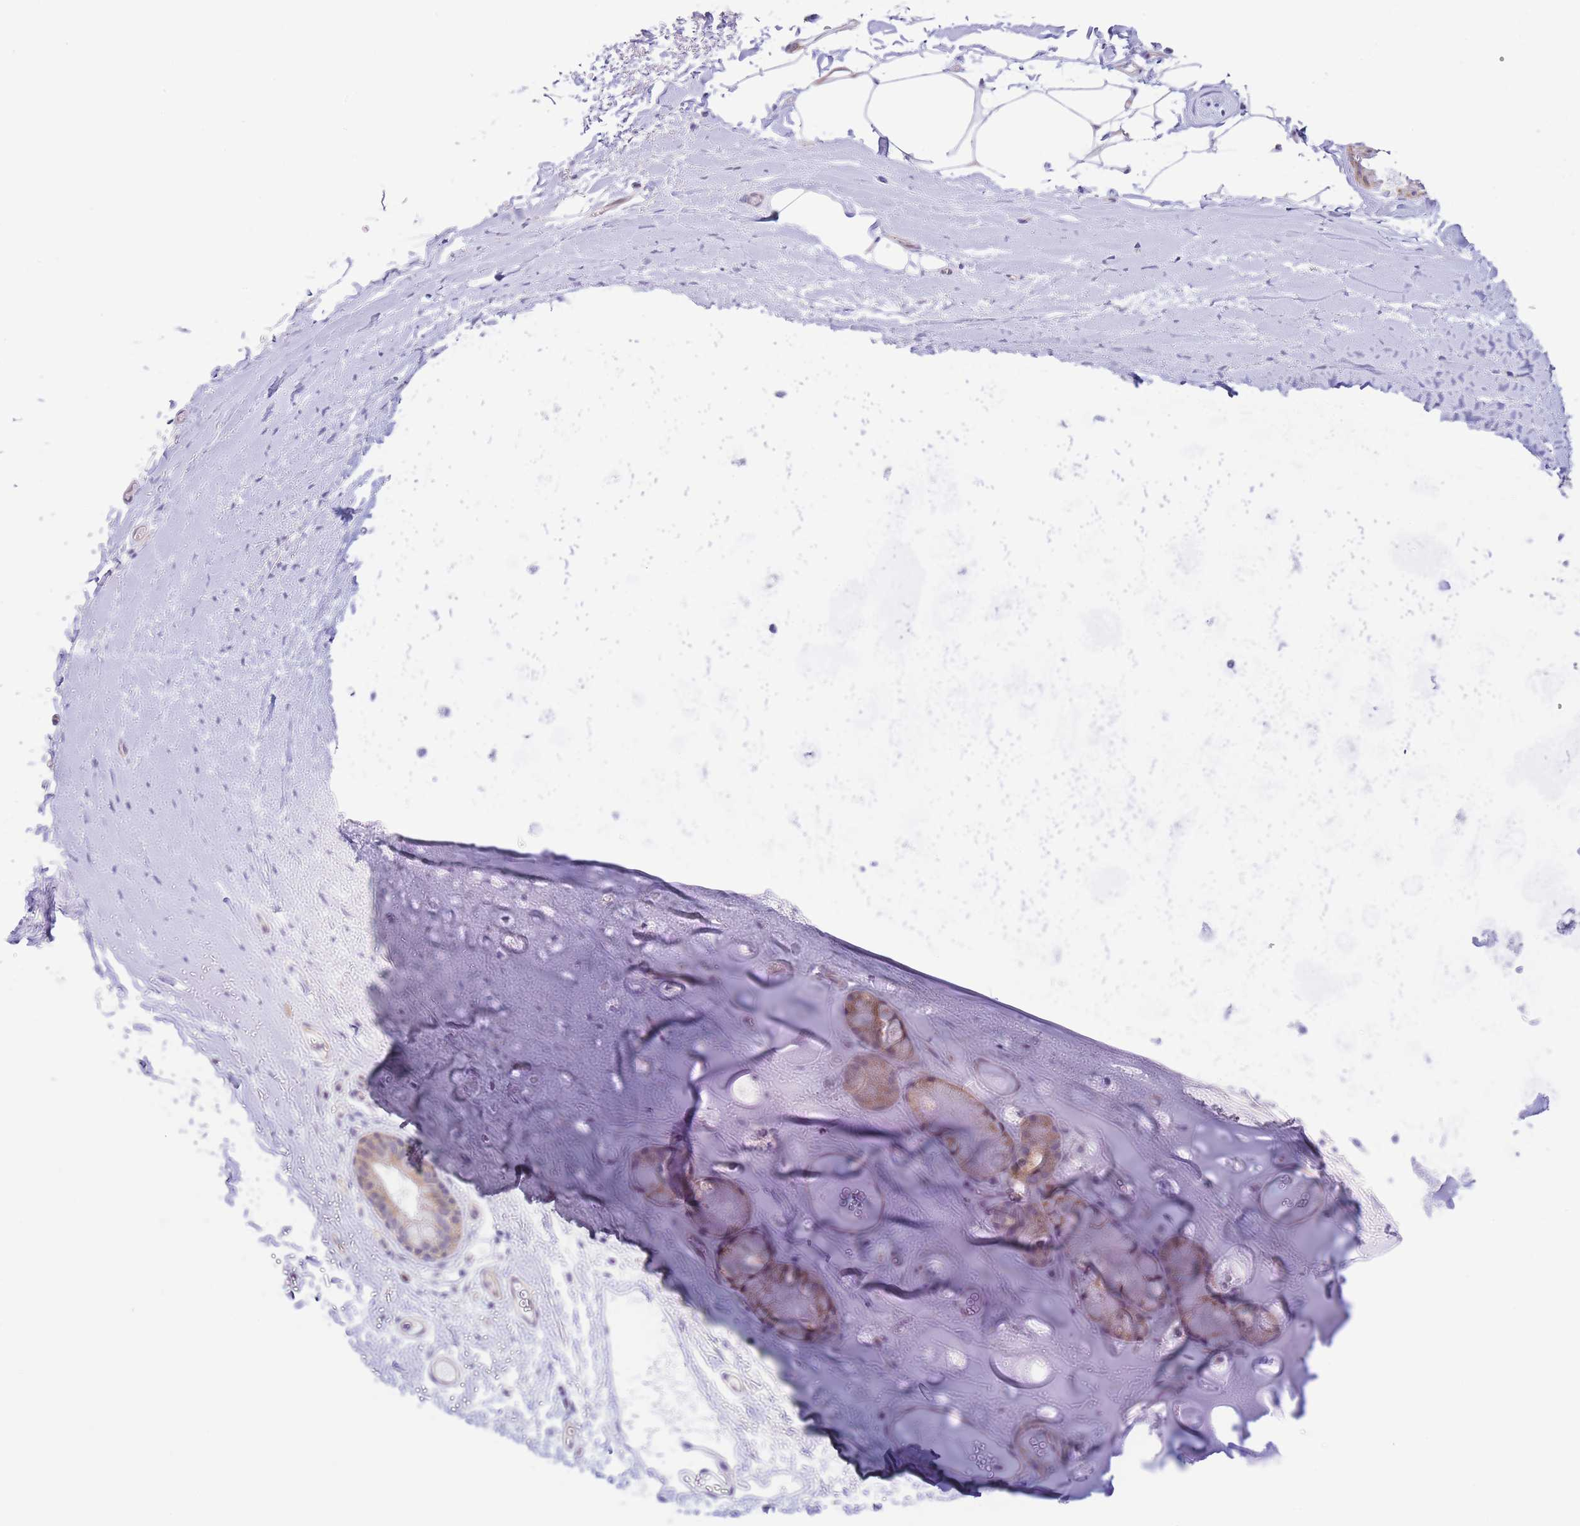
{"staining": {"intensity": "negative", "quantity": "none", "location": "none"}, "tissue": "adipose tissue", "cell_type": "Adipocytes", "image_type": "normal", "snomed": [{"axis": "morphology", "description": "Normal tissue, NOS"}, {"axis": "topography", "description": "Cartilage tissue"}, {"axis": "topography", "description": "Bronchus"}], "caption": "An immunohistochemistry (IHC) histopathology image of unremarkable adipose tissue is shown. There is no staining in adipocytes of adipose tissue.", "gene": "C9orf152", "patient": {"sex": "female", "age": 72}}